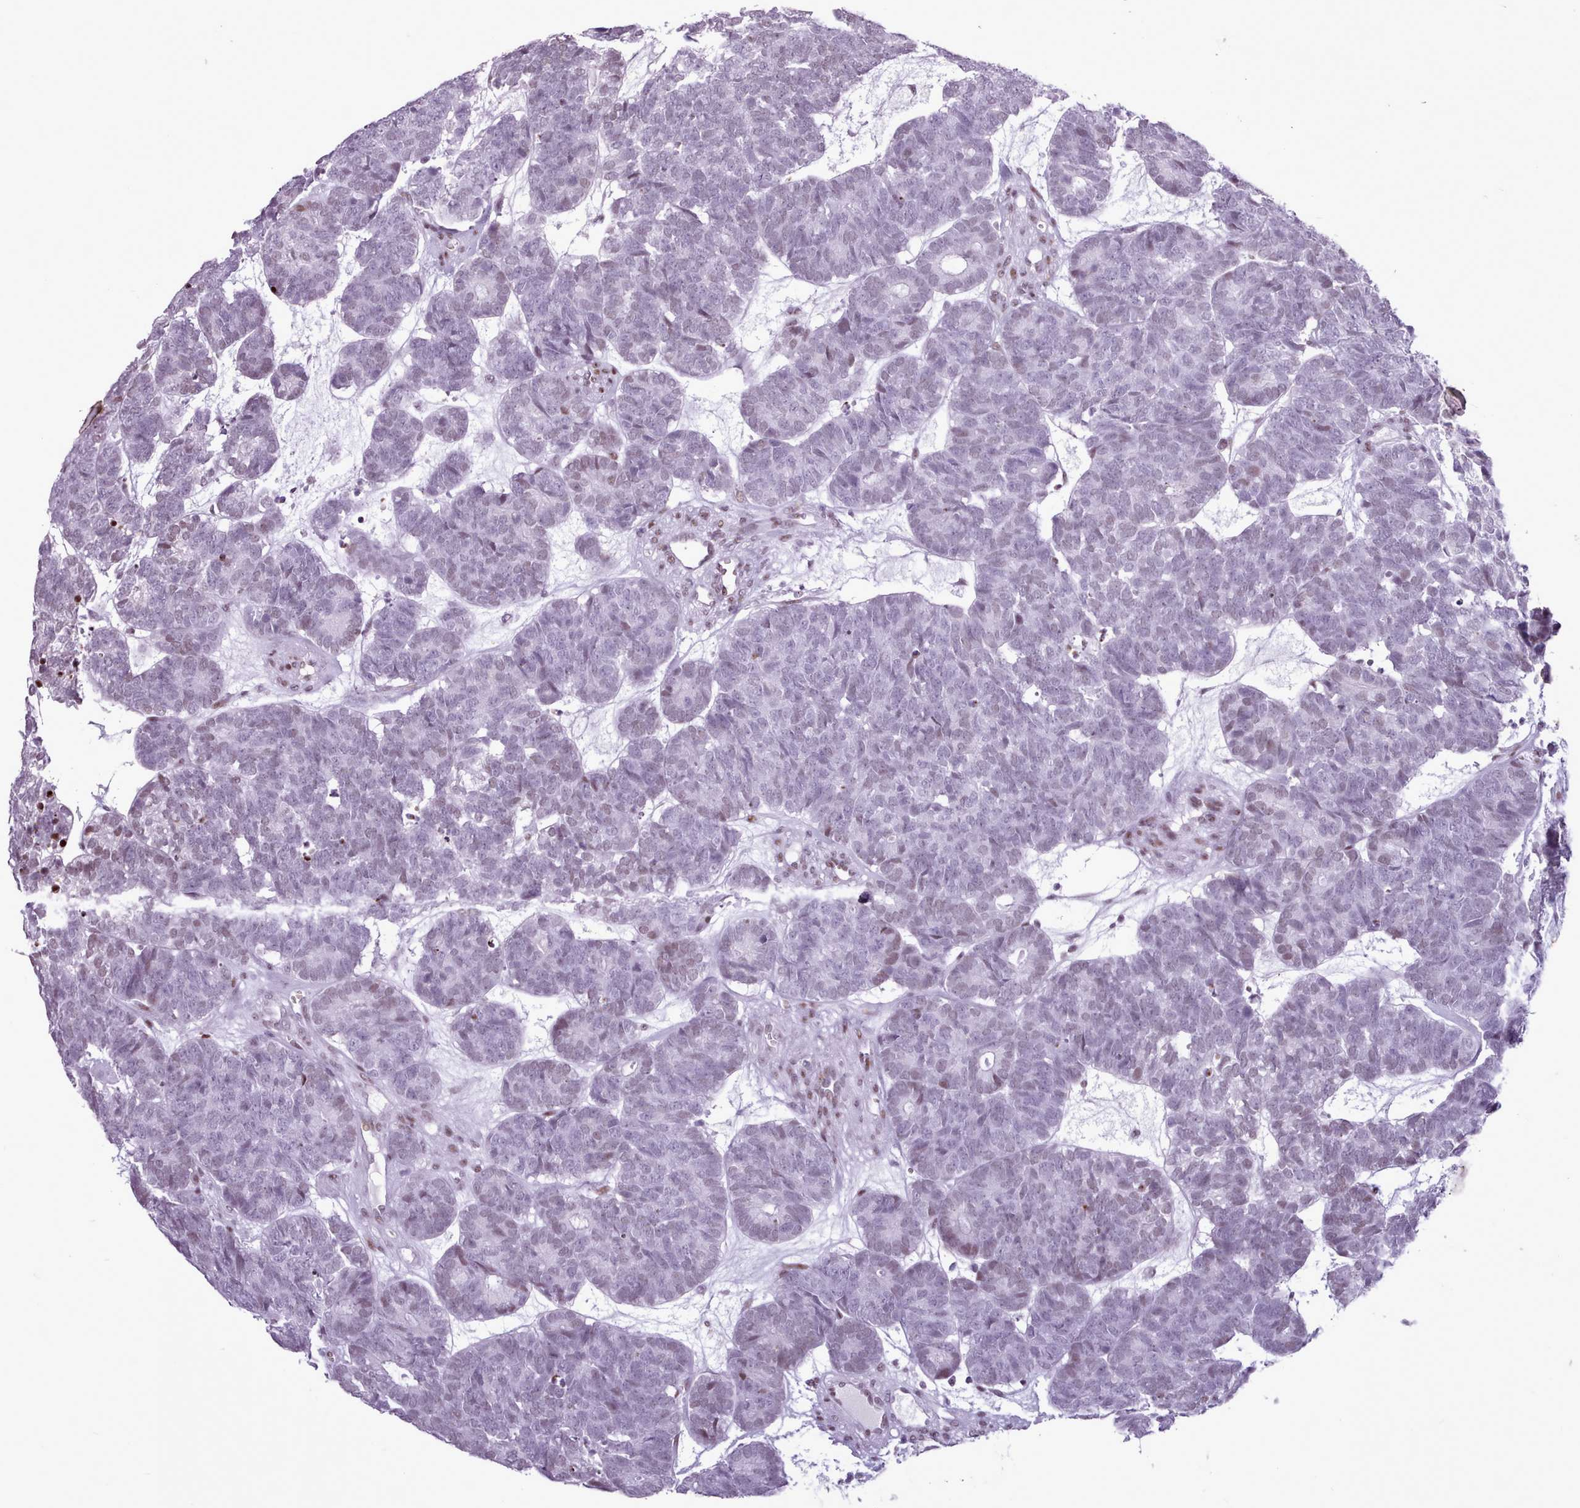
{"staining": {"intensity": "weak", "quantity": "<25%", "location": "nuclear"}, "tissue": "head and neck cancer", "cell_type": "Tumor cells", "image_type": "cancer", "snomed": [{"axis": "morphology", "description": "Adenocarcinoma, NOS"}, {"axis": "topography", "description": "Head-Neck"}], "caption": "IHC image of human head and neck cancer (adenocarcinoma) stained for a protein (brown), which reveals no staining in tumor cells. (DAB (3,3'-diaminobenzidine) immunohistochemistry with hematoxylin counter stain).", "gene": "SRSF4", "patient": {"sex": "female", "age": 81}}